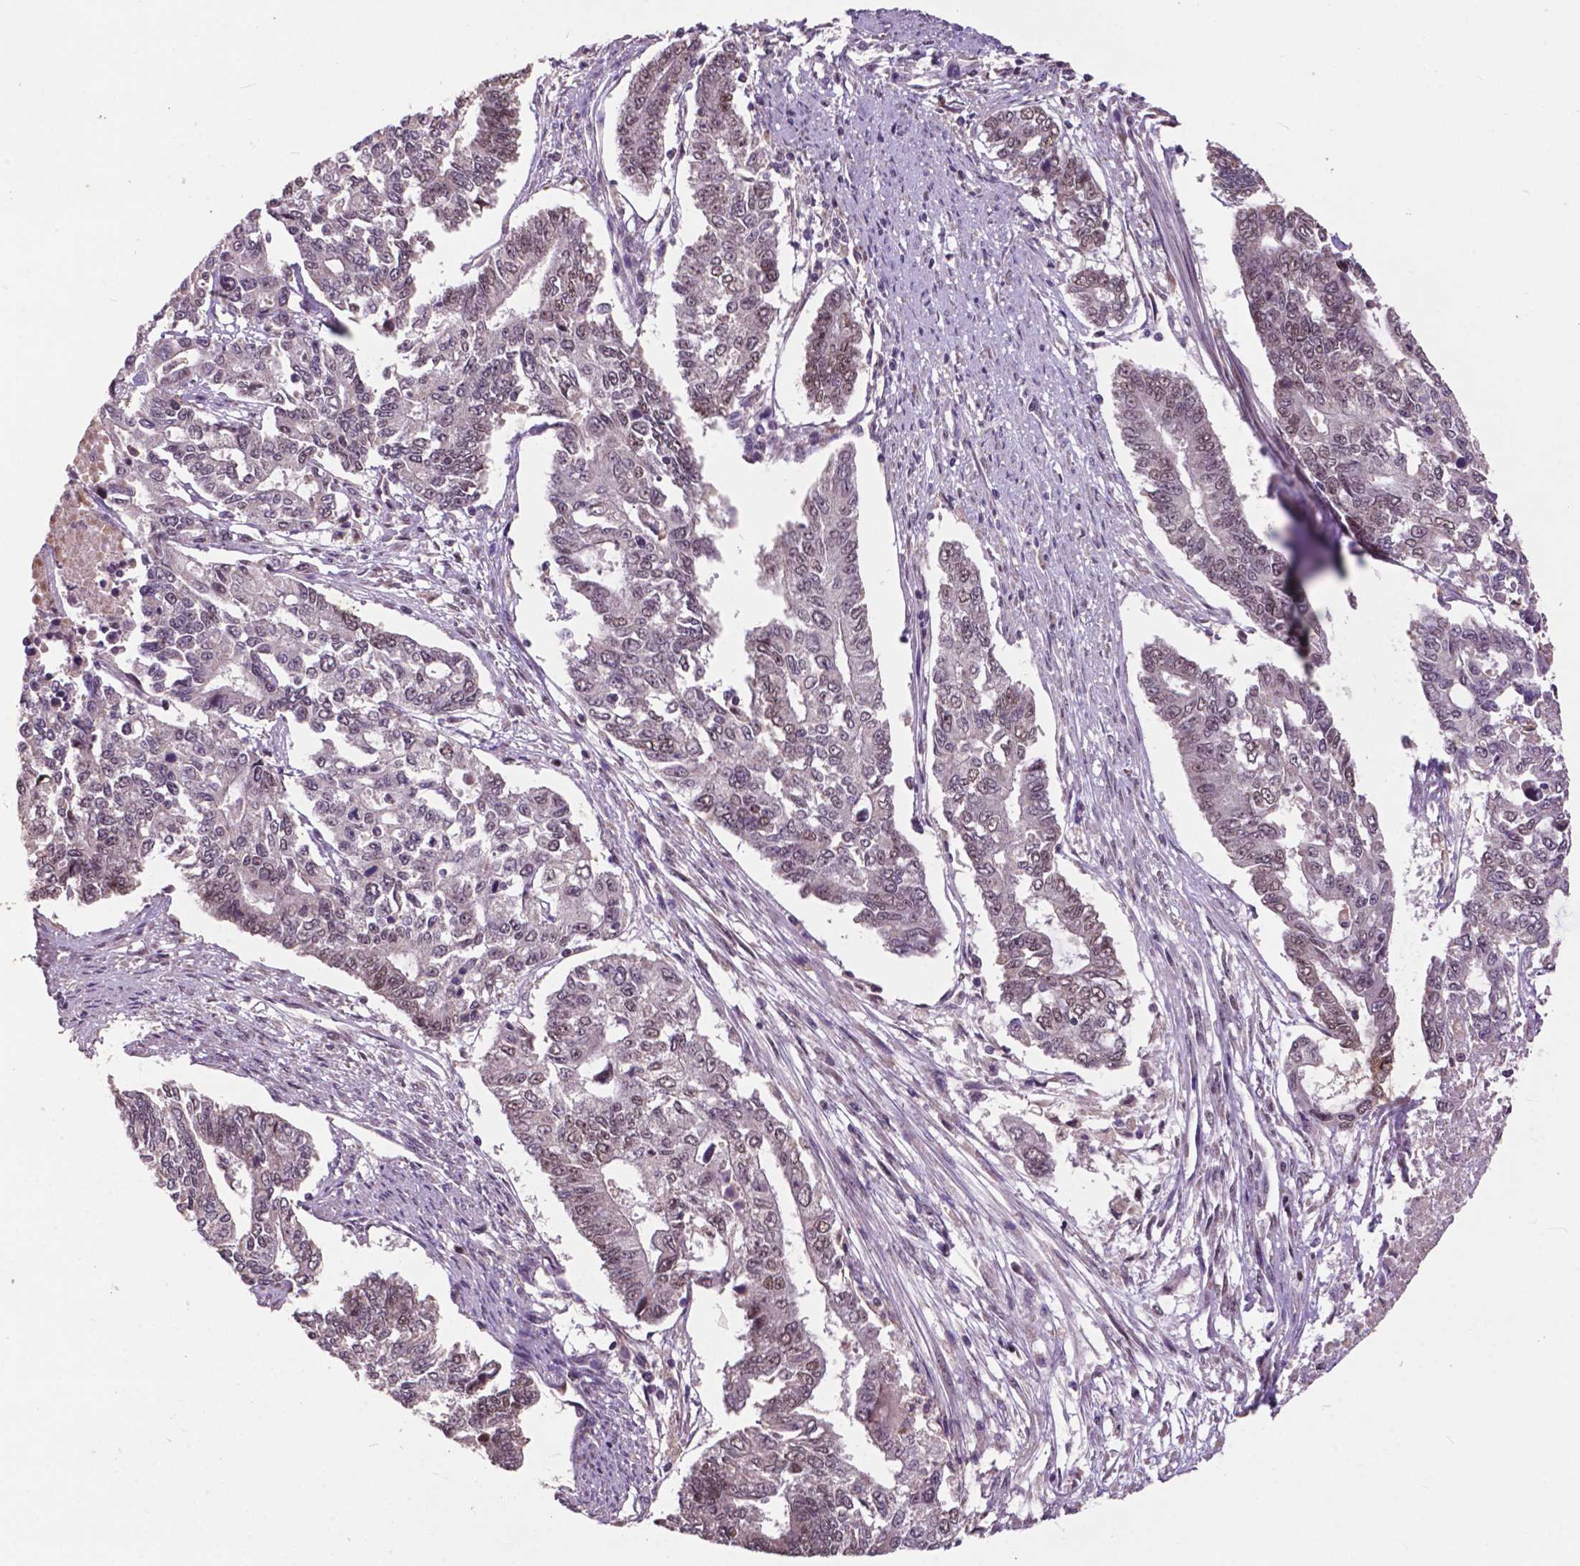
{"staining": {"intensity": "moderate", "quantity": "<25%", "location": "nuclear"}, "tissue": "endometrial cancer", "cell_type": "Tumor cells", "image_type": "cancer", "snomed": [{"axis": "morphology", "description": "Adenocarcinoma, NOS"}, {"axis": "topography", "description": "Uterus"}], "caption": "This photomicrograph reveals immunohistochemistry (IHC) staining of human endometrial cancer (adenocarcinoma), with low moderate nuclear positivity in about <25% of tumor cells.", "gene": "MSH2", "patient": {"sex": "female", "age": 59}}